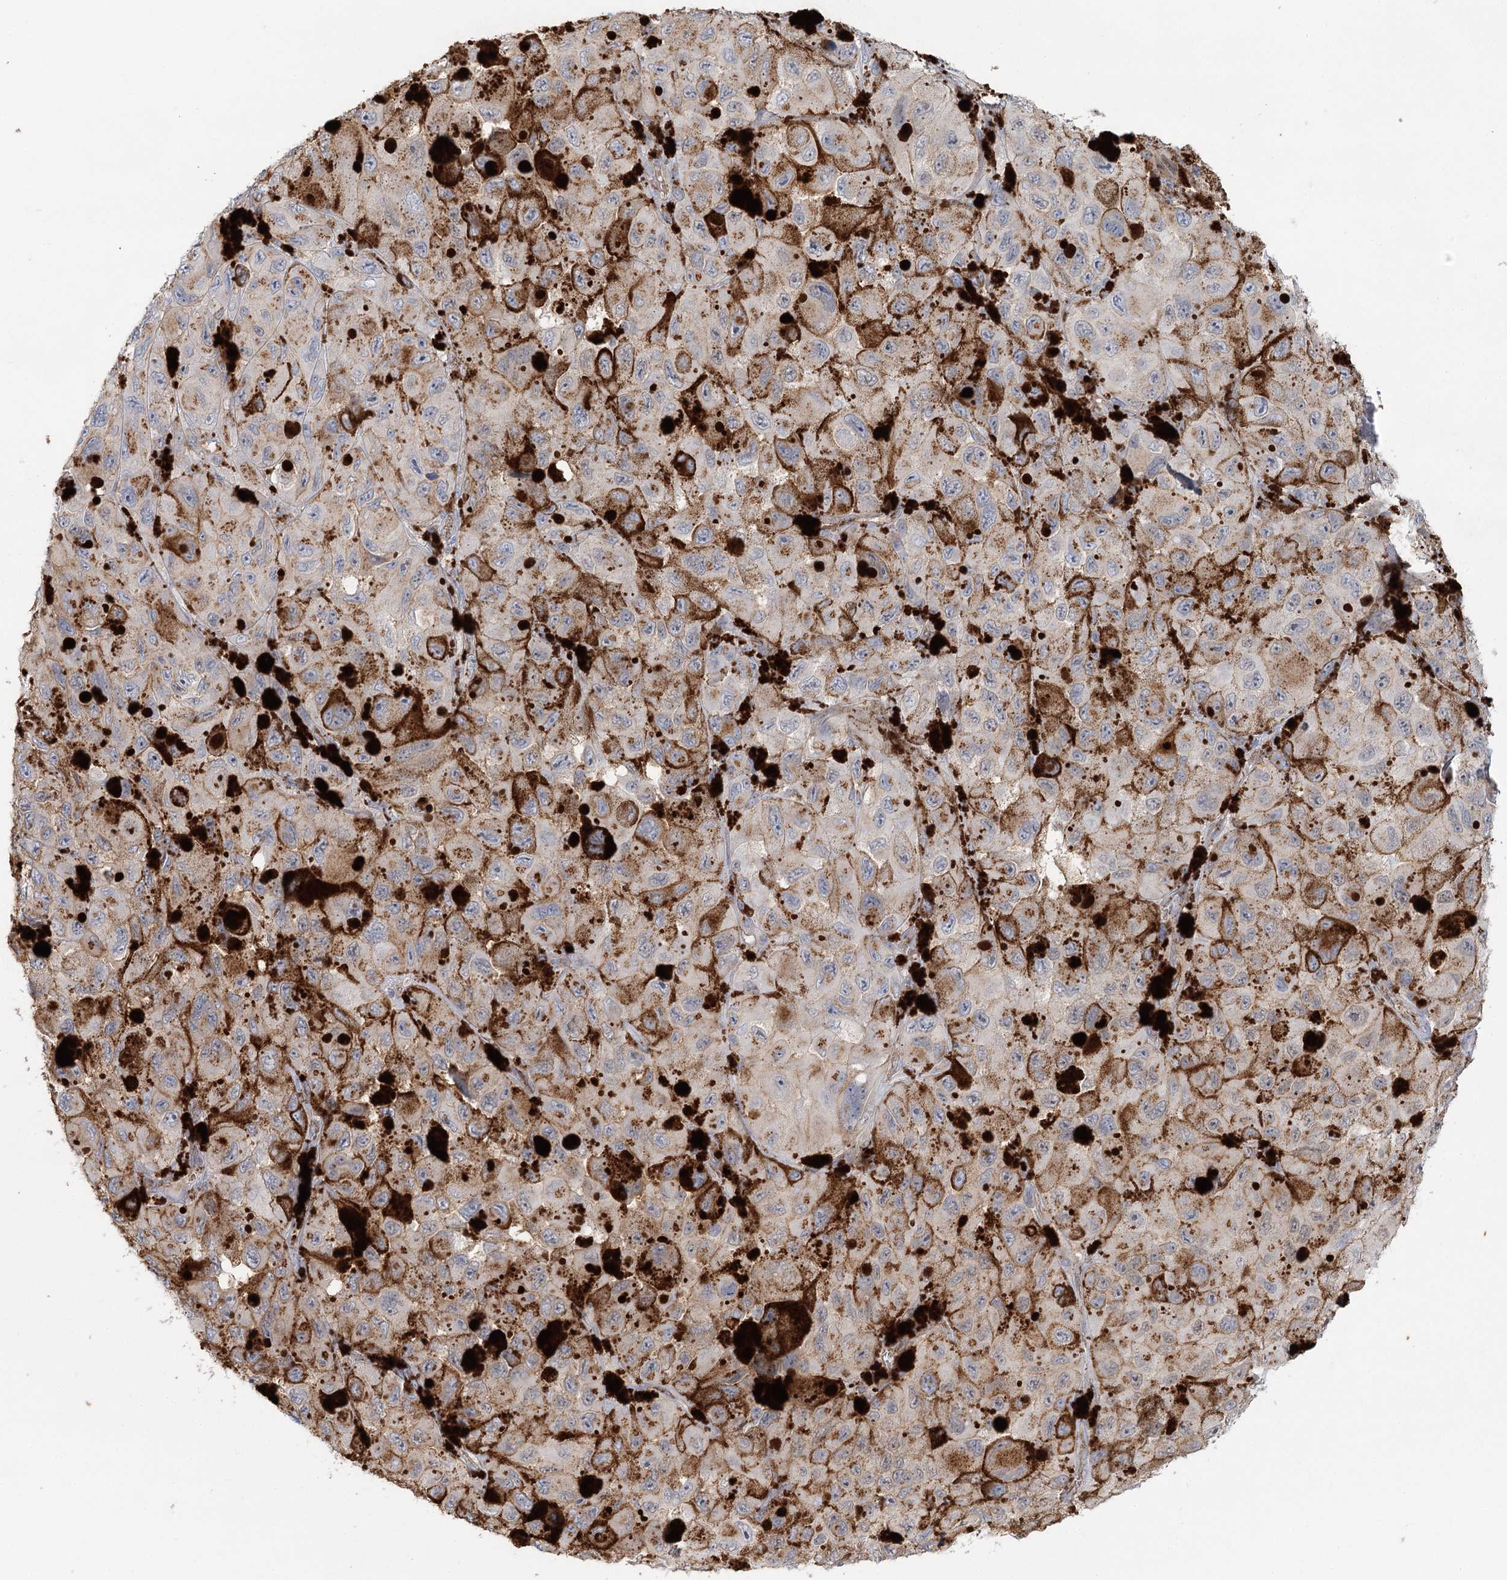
{"staining": {"intensity": "moderate", "quantity": "<25%", "location": "cytoplasmic/membranous"}, "tissue": "melanoma", "cell_type": "Tumor cells", "image_type": "cancer", "snomed": [{"axis": "morphology", "description": "Malignant melanoma, NOS"}, {"axis": "topography", "description": "Skin"}], "caption": "A brown stain shows moderate cytoplasmic/membranous staining of a protein in human melanoma tumor cells.", "gene": "KBTBD4", "patient": {"sex": "female", "age": 73}}